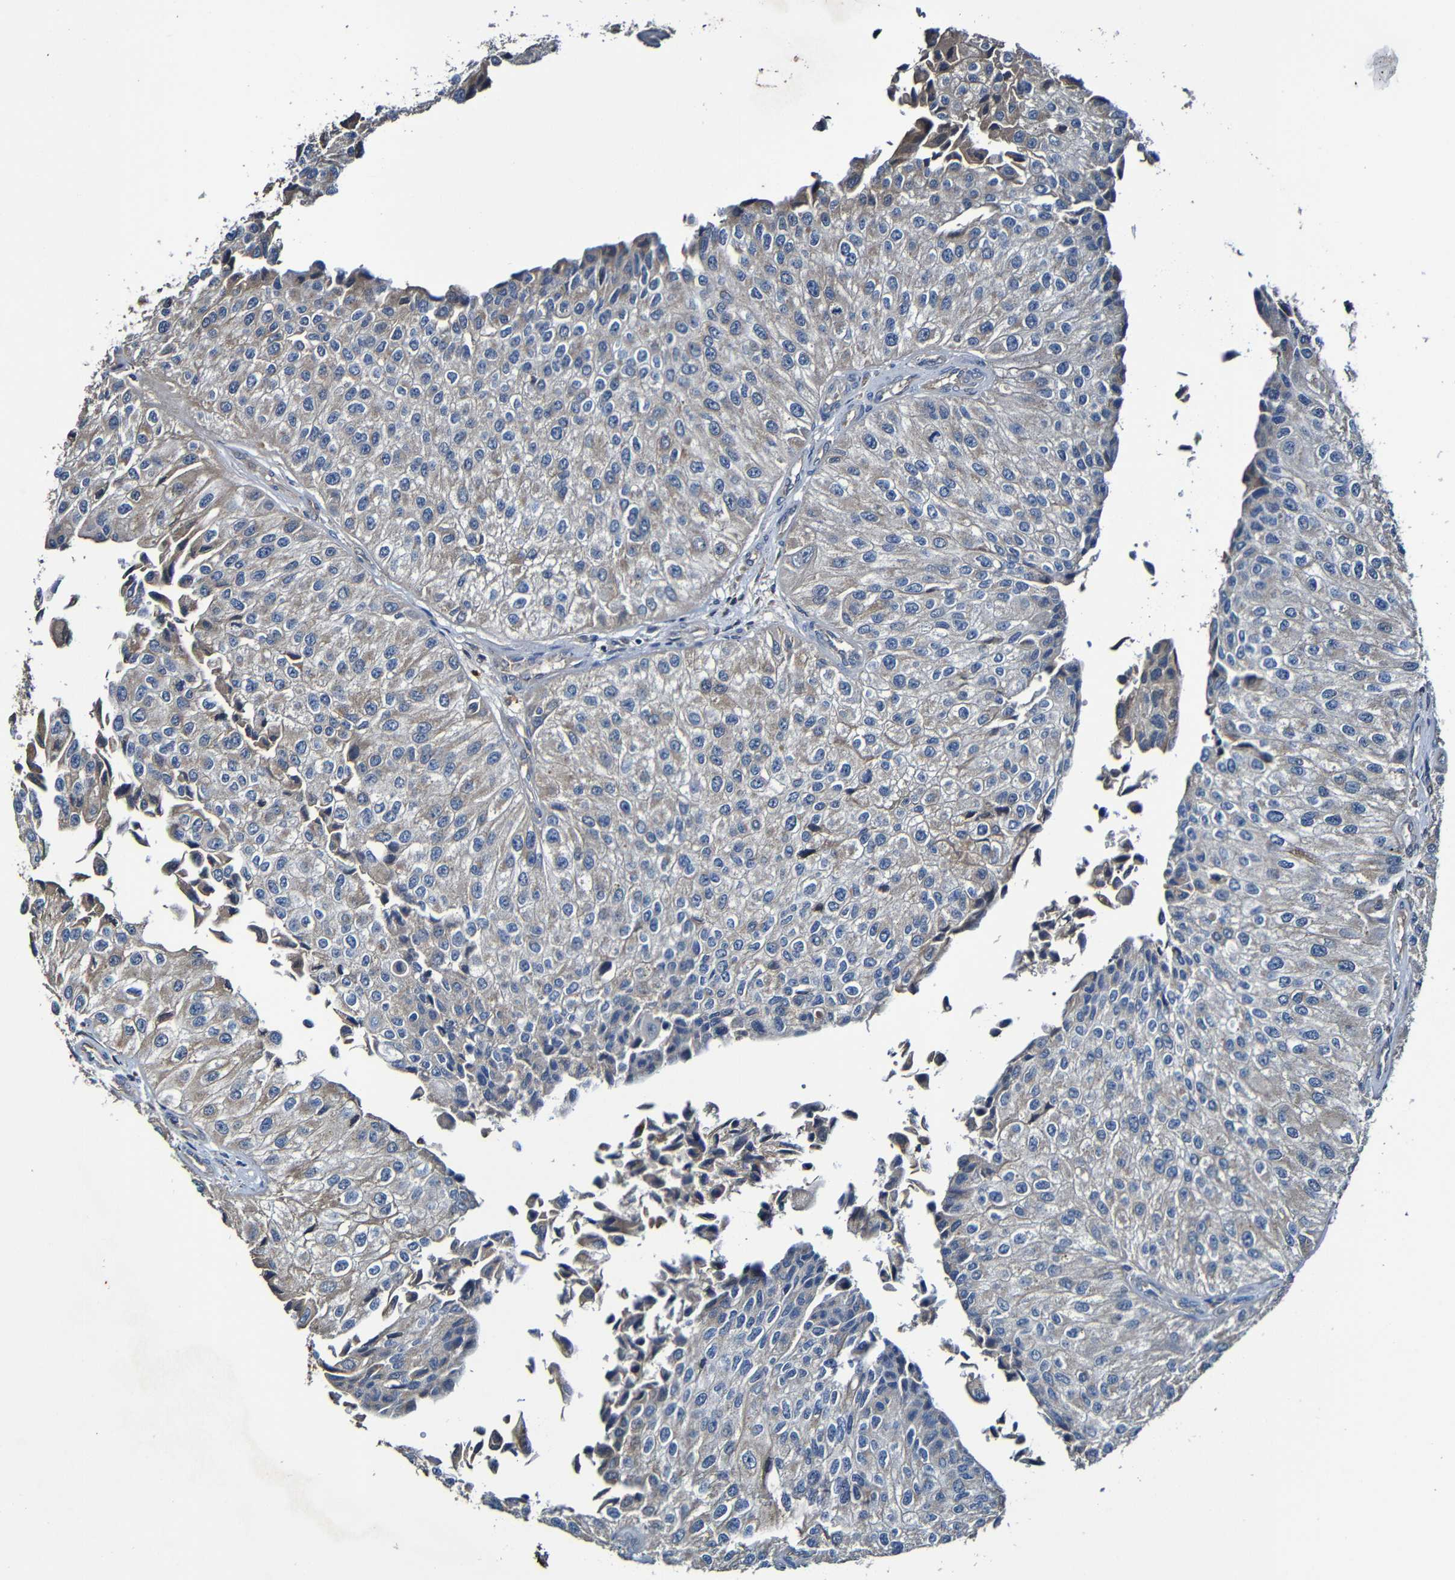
{"staining": {"intensity": "weak", "quantity": "25%-75%", "location": "cytoplasmic/membranous"}, "tissue": "urothelial cancer", "cell_type": "Tumor cells", "image_type": "cancer", "snomed": [{"axis": "morphology", "description": "Urothelial carcinoma, High grade"}, {"axis": "topography", "description": "Kidney"}, {"axis": "topography", "description": "Urinary bladder"}], "caption": "The micrograph demonstrates immunohistochemical staining of urothelial cancer. There is weak cytoplasmic/membranous expression is identified in about 25%-75% of tumor cells.", "gene": "ADAM15", "patient": {"sex": "male", "age": 77}}